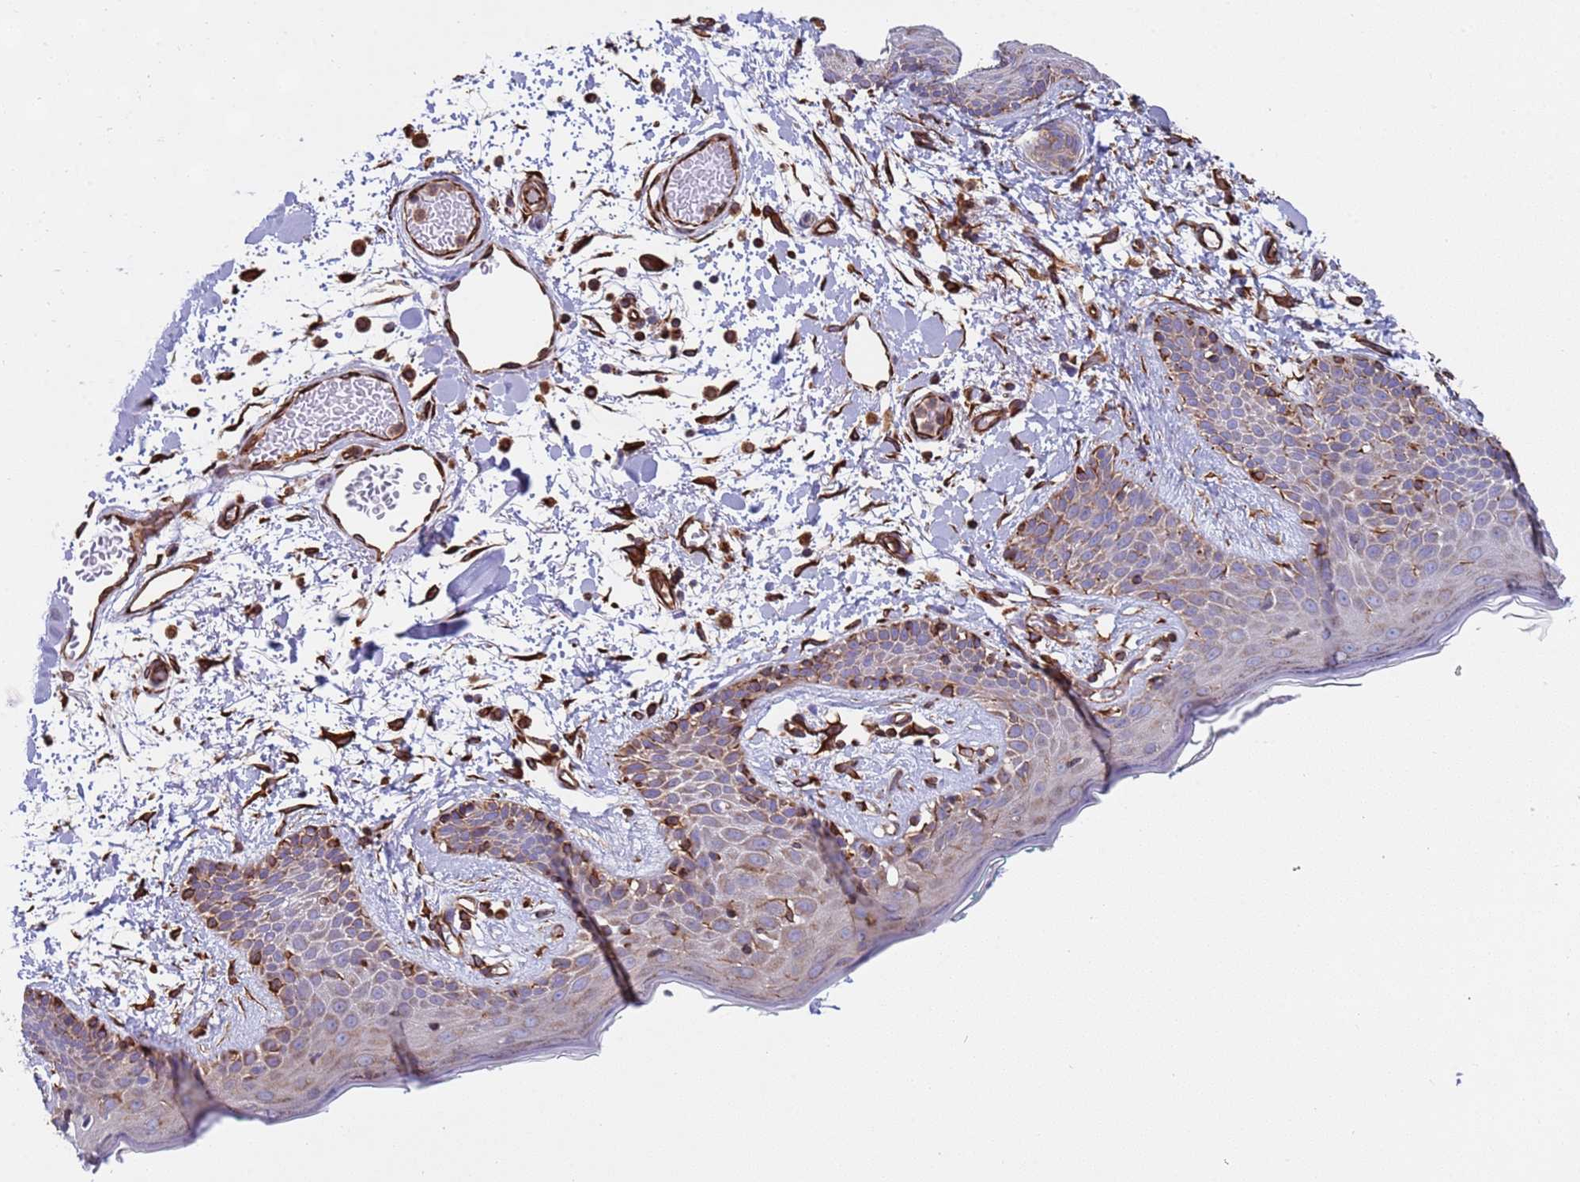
{"staining": {"intensity": "strong", "quantity": ">75%", "location": "cytoplasmic/membranous"}, "tissue": "skin", "cell_type": "Fibroblasts", "image_type": "normal", "snomed": [{"axis": "morphology", "description": "Normal tissue, NOS"}, {"axis": "topography", "description": "Skin"}], "caption": "Protein expression analysis of unremarkable human skin reveals strong cytoplasmic/membranous staining in approximately >75% of fibroblasts.", "gene": "NUDT12", "patient": {"sex": "male", "age": 79}}